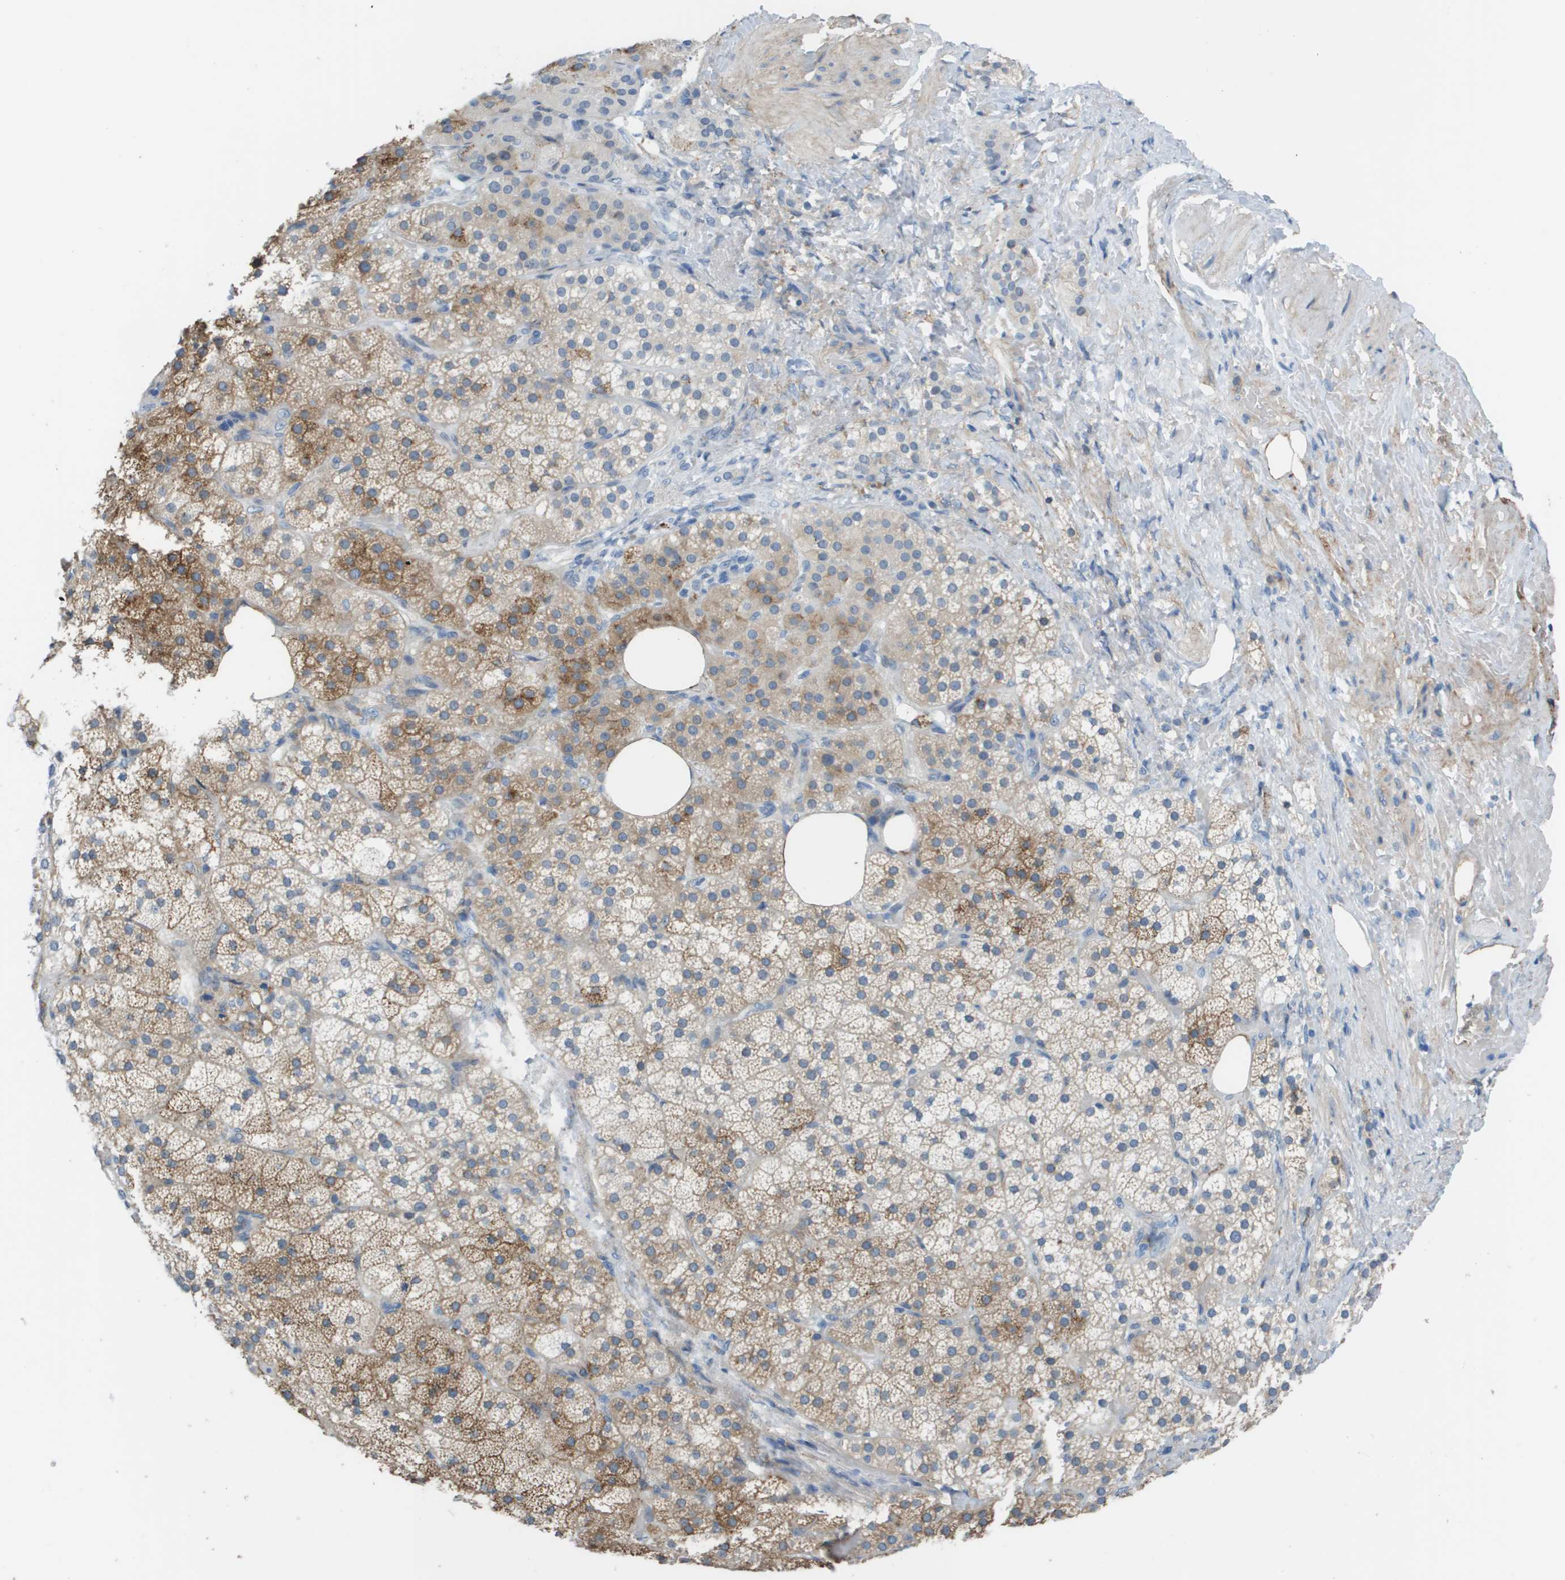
{"staining": {"intensity": "moderate", "quantity": "25%-75%", "location": "cytoplasmic/membranous"}, "tissue": "adrenal gland", "cell_type": "Glandular cells", "image_type": "normal", "snomed": [{"axis": "morphology", "description": "Normal tissue, NOS"}, {"axis": "topography", "description": "Adrenal gland"}], "caption": "A brown stain labels moderate cytoplasmic/membranous staining of a protein in glandular cells of normal human adrenal gland.", "gene": "ZBTB43", "patient": {"sex": "female", "age": 59}}